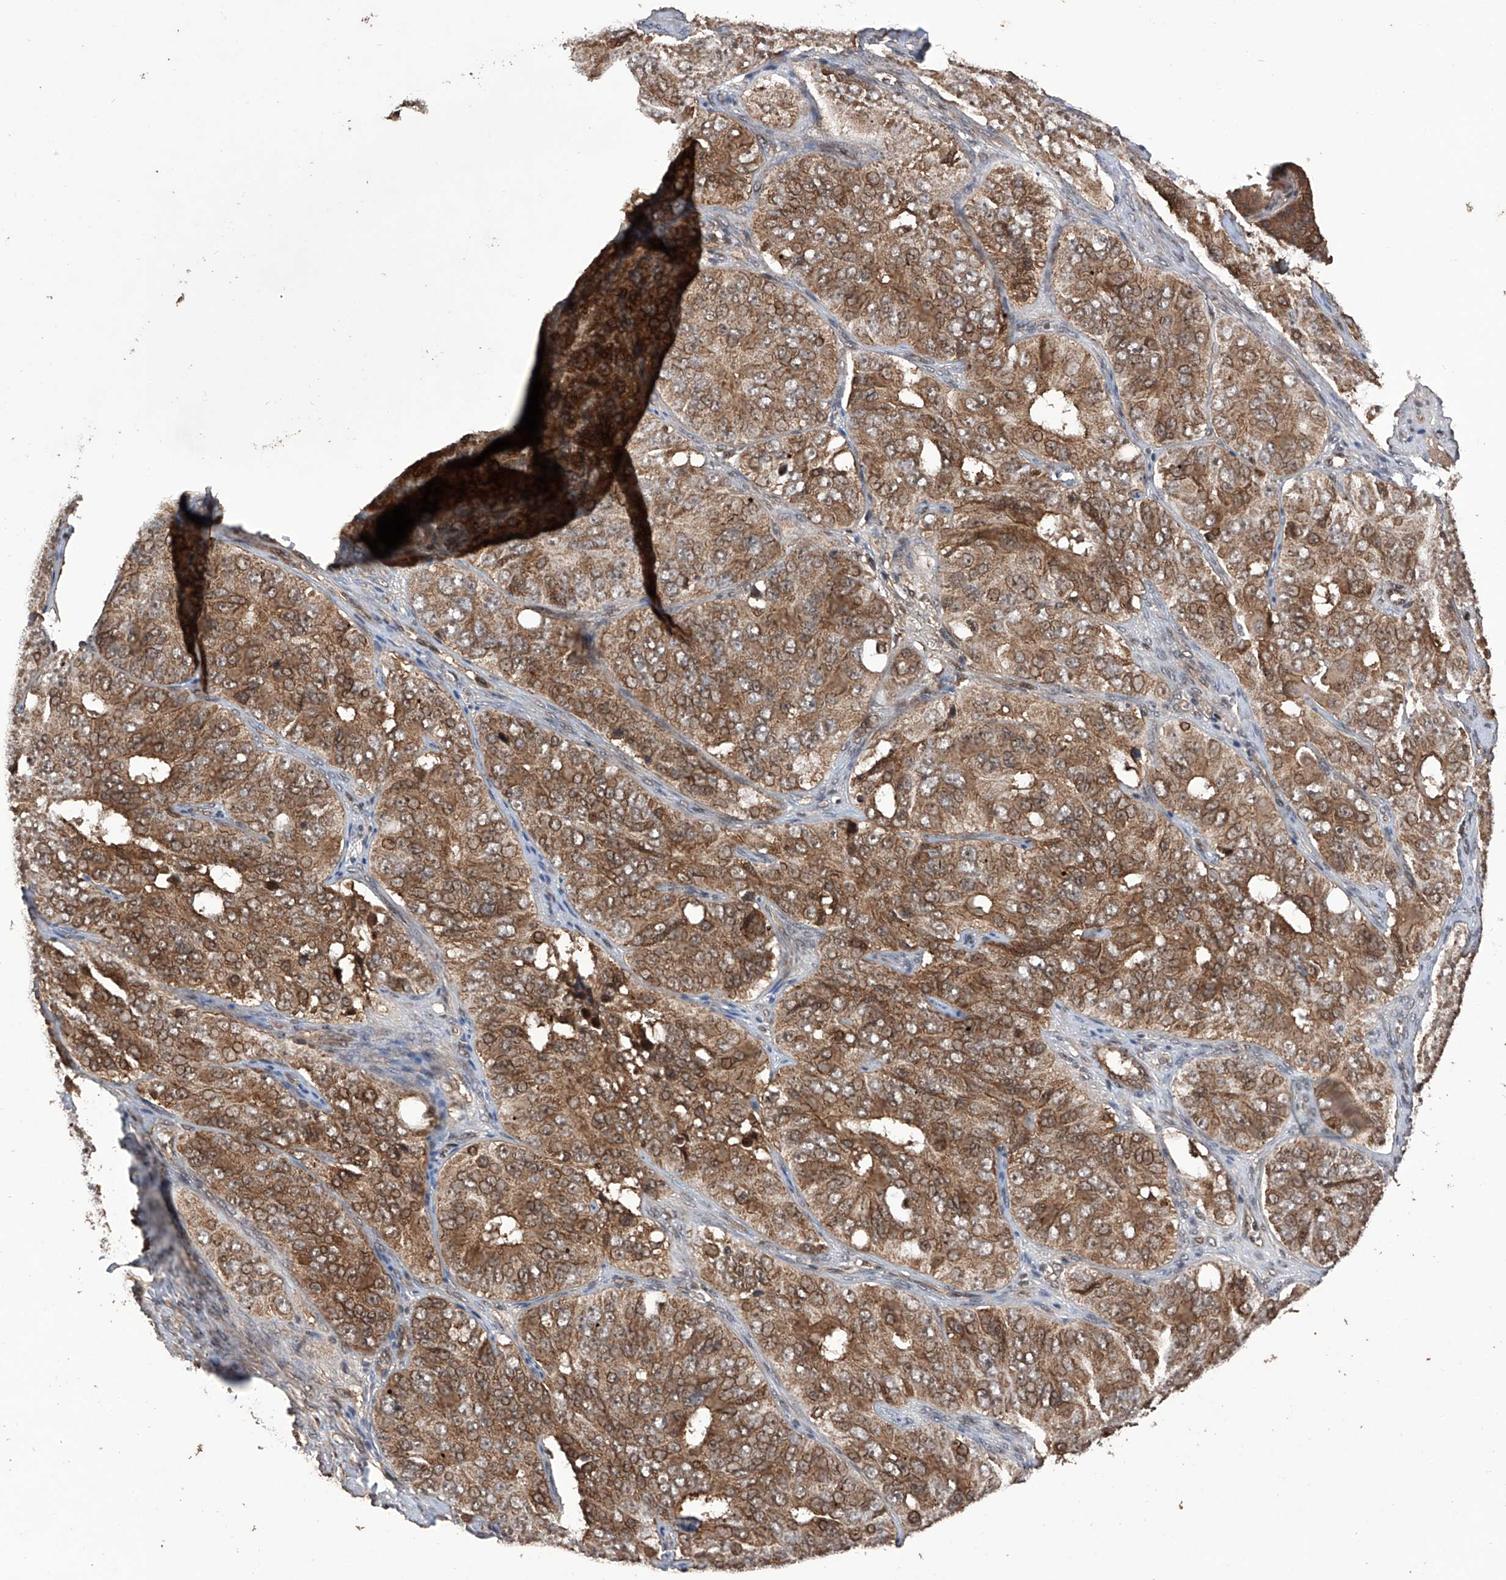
{"staining": {"intensity": "moderate", "quantity": ">75%", "location": "cytoplasmic/membranous,nuclear"}, "tissue": "ovarian cancer", "cell_type": "Tumor cells", "image_type": "cancer", "snomed": [{"axis": "morphology", "description": "Carcinoma, endometroid"}, {"axis": "topography", "description": "Ovary"}], "caption": "Human ovarian cancer (endometroid carcinoma) stained with a brown dye exhibits moderate cytoplasmic/membranous and nuclear positive staining in approximately >75% of tumor cells.", "gene": "LYSMD4", "patient": {"sex": "female", "age": 51}}